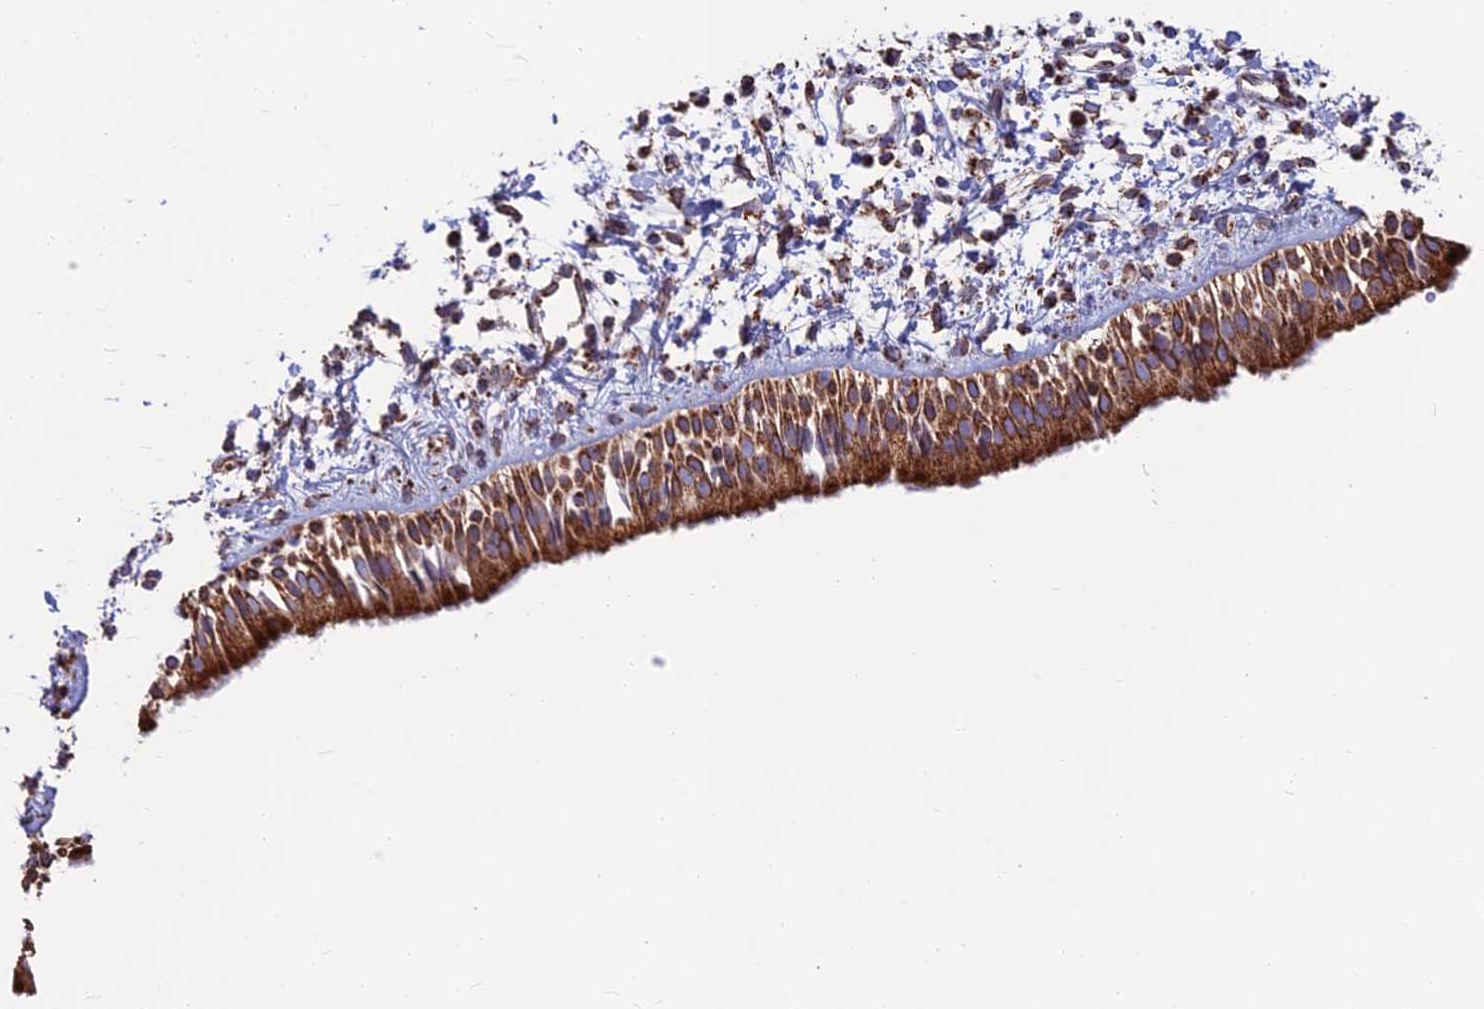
{"staining": {"intensity": "strong", "quantity": ">75%", "location": "cytoplasmic/membranous"}, "tissue": "nasopharynx", "cell_type": "Respiratory epithelial cells", "image_type": "normal", "snomed": [{"axis": "morphology", "description": "Normal tissue, NOS"}, {"axis": "topography", "description": "Nasopharynx"}], "caption": "DAB (3,3'-diaminobenzidine) immunohistochemical staining of benign human nasopharynx reveals strong cytoplasmic/membranous protein positivity in approximately >75% of respiratory epithelial cells. (DAB (3,3'-diaminobenzidine) IHC with brightfield microscopy, high magnification).", "gene": "CS", "patient": {"sex": "male", "age": 22}}